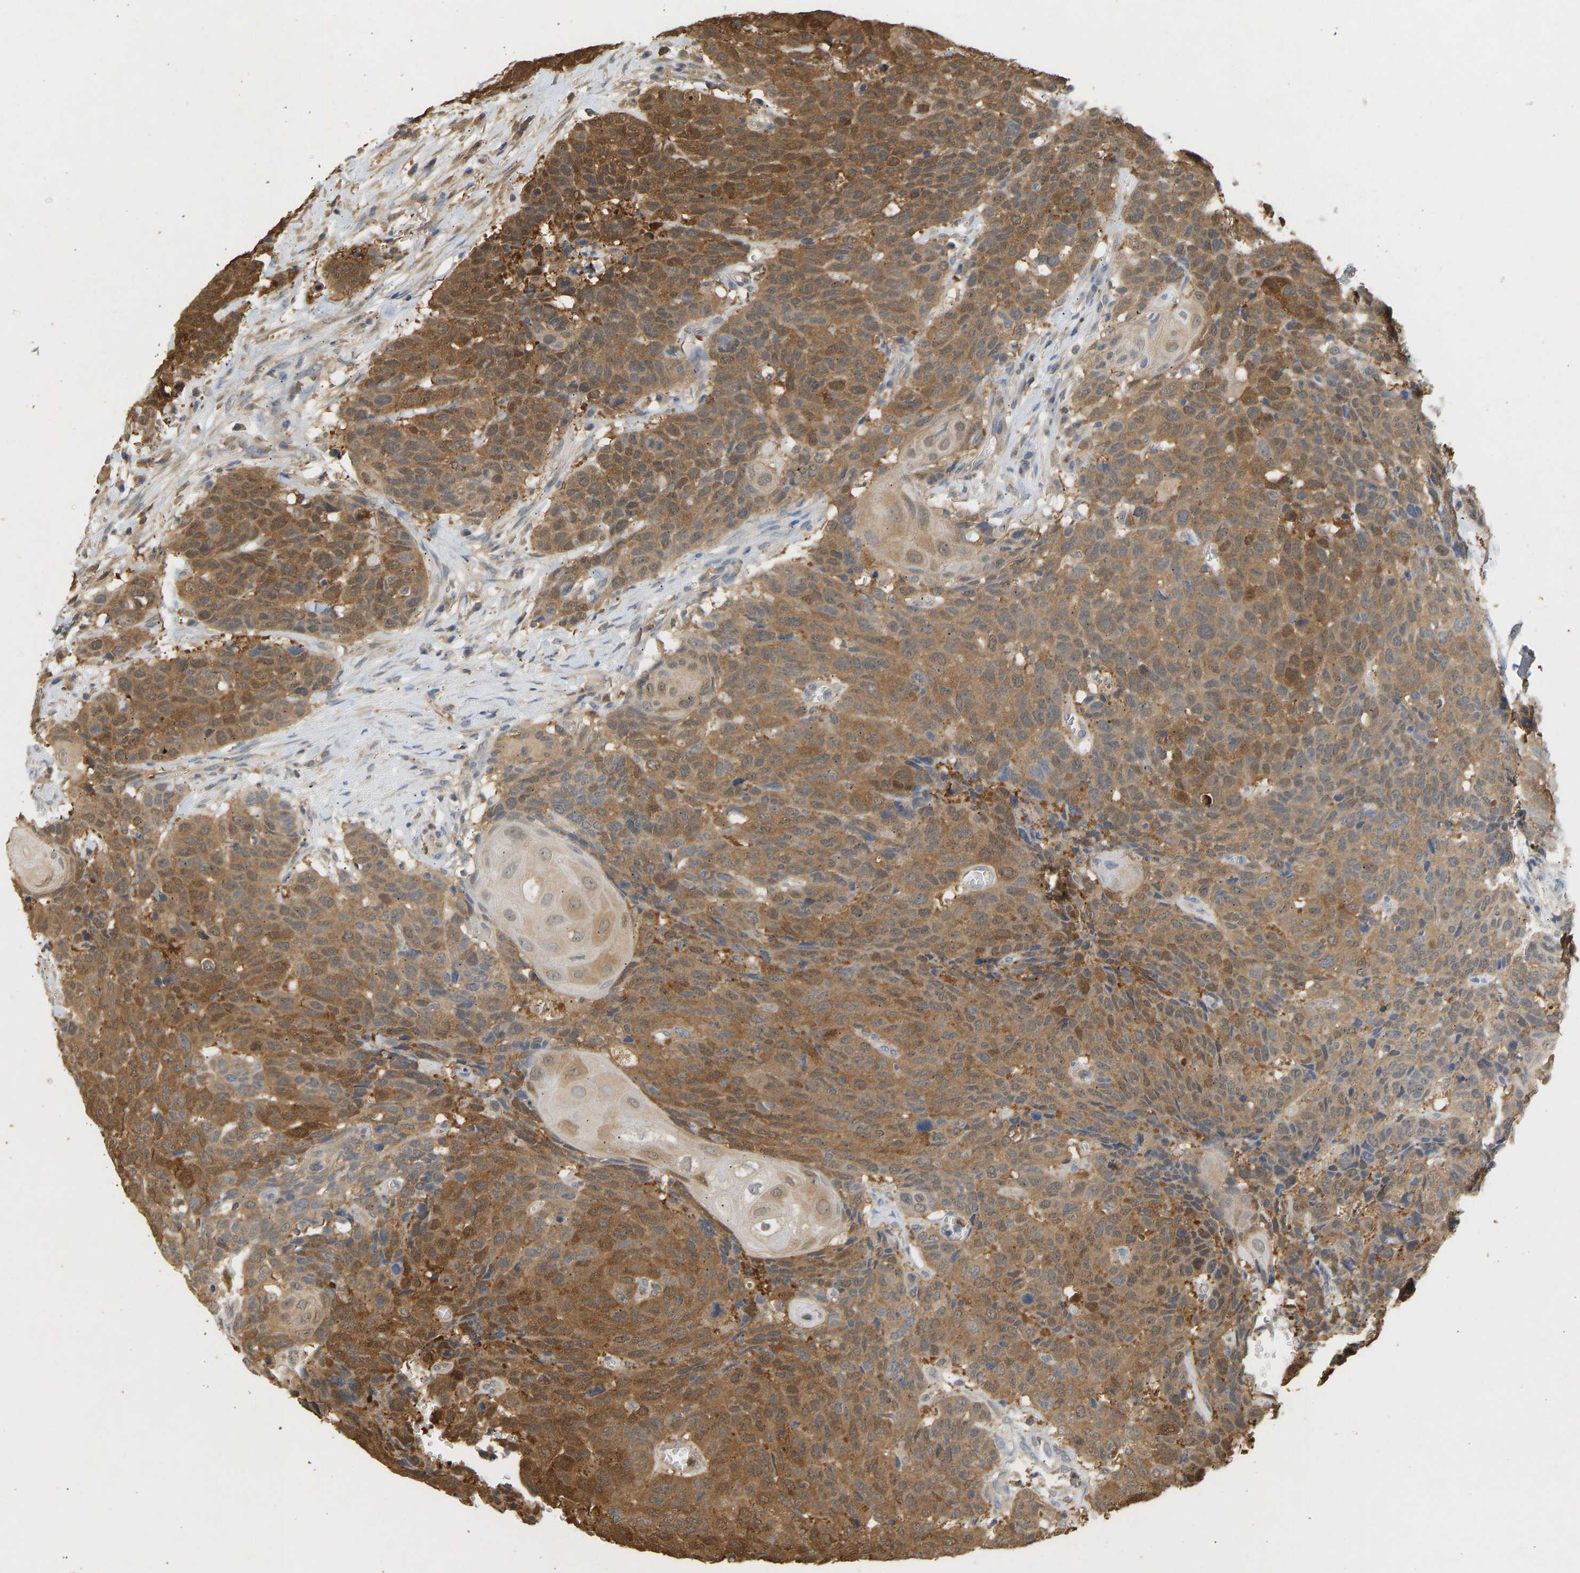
{"staining": {"intensity": "moderate", "quantity": ">75%", "location": "cytoplasmic/membranous,nuclear"}, "tissue": "head and neck cancer", "cell_type": "Tumor cells", "image_type": "cancer", "snomed": [{"axis": "morphology", "description": "Squamous cell carcinoma, NOS"}, {"axis": "topography", "description": "Head-Neck"}], "caption": "Human squamous cell carcinoma (head and neck) stained with a brown dye shows moderate cytoplasmic/membranous and nuclear positive positivity in about >75% of tumor cells.", "gene": "ENO1", "patient": {"sex": "male", "age": 66}}